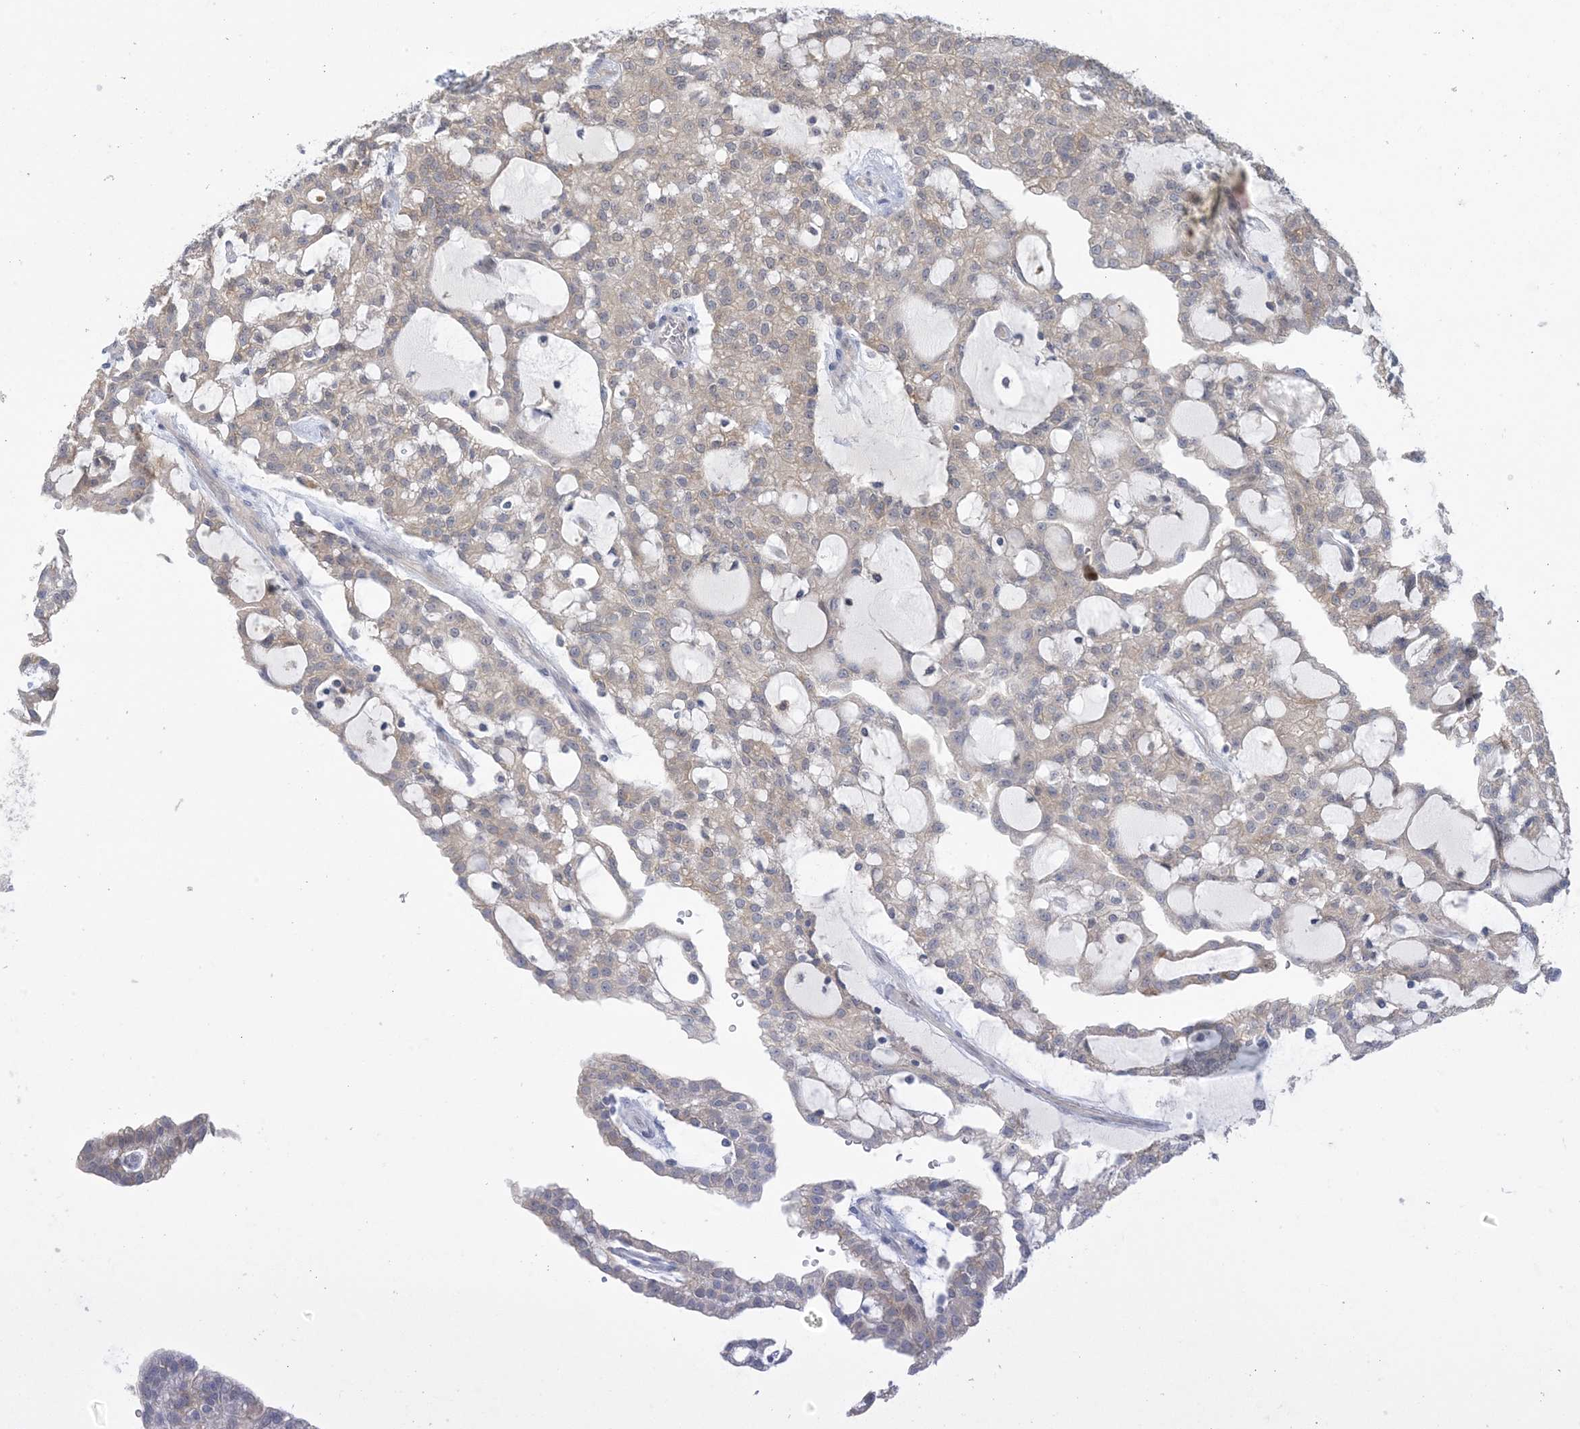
{"staining": {"intensity": "weak", "quantity": "<25%", "location": "cytoplasmic/membranous"}, "tissue": "renal cancer", "cell_type": "Tumor cells", "image_type": "cancer", "snomed": [{"axis": "morphology", "description": "Adenocarcinoma, NOS"}, {"axis": "topography", "description": "Kidney"}], "caption": "Immunohistochemistry (IHC) of renal adenocarcinoma displays no staining in tumor cells.", "gene": "HMGCS1", "patient": {"sex": "male", "age": 63}}